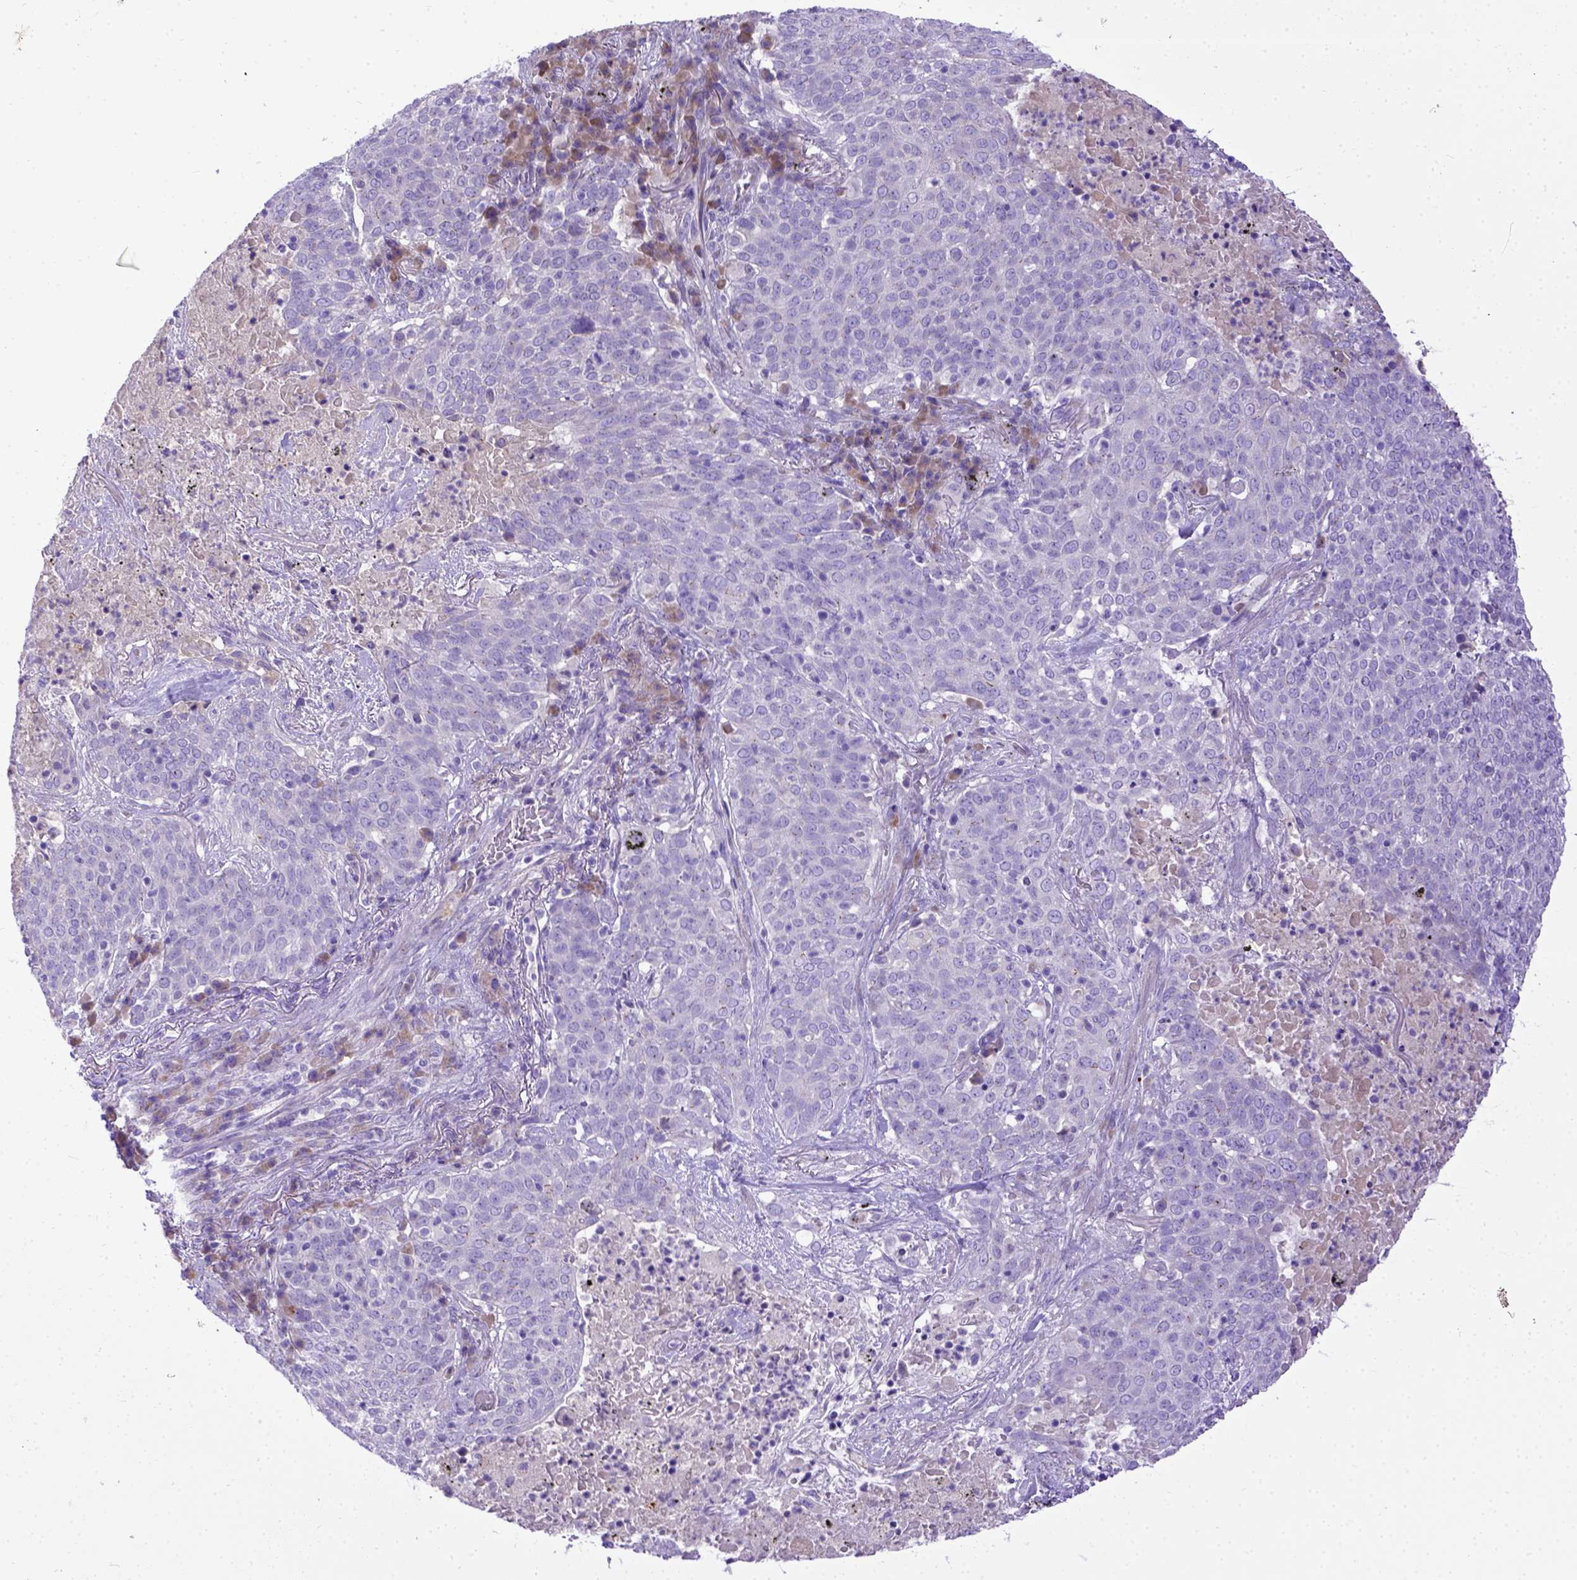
{"staining": {"intensity": "negative", "quantity": "none", "location": "none"}, "tissue": "lung cancer", "cell_type": "Tumor cells", "image_type": "cancer", "snomed": [{"axis": "morphology", "description": "Squamous cell carcinoma, NOS"}, {"axis": "topography", "description": "Lung"}], "caption": "High magnification brightfield microscopy of lung cancer stained with DAB (3,3'-diaminobenzidine) (brown) and counterstained with hematoxylin (blue): tumor cells show no significant positivity.", "gene": "CFAP300", "patient": {"sex": "male", "age": 82}}